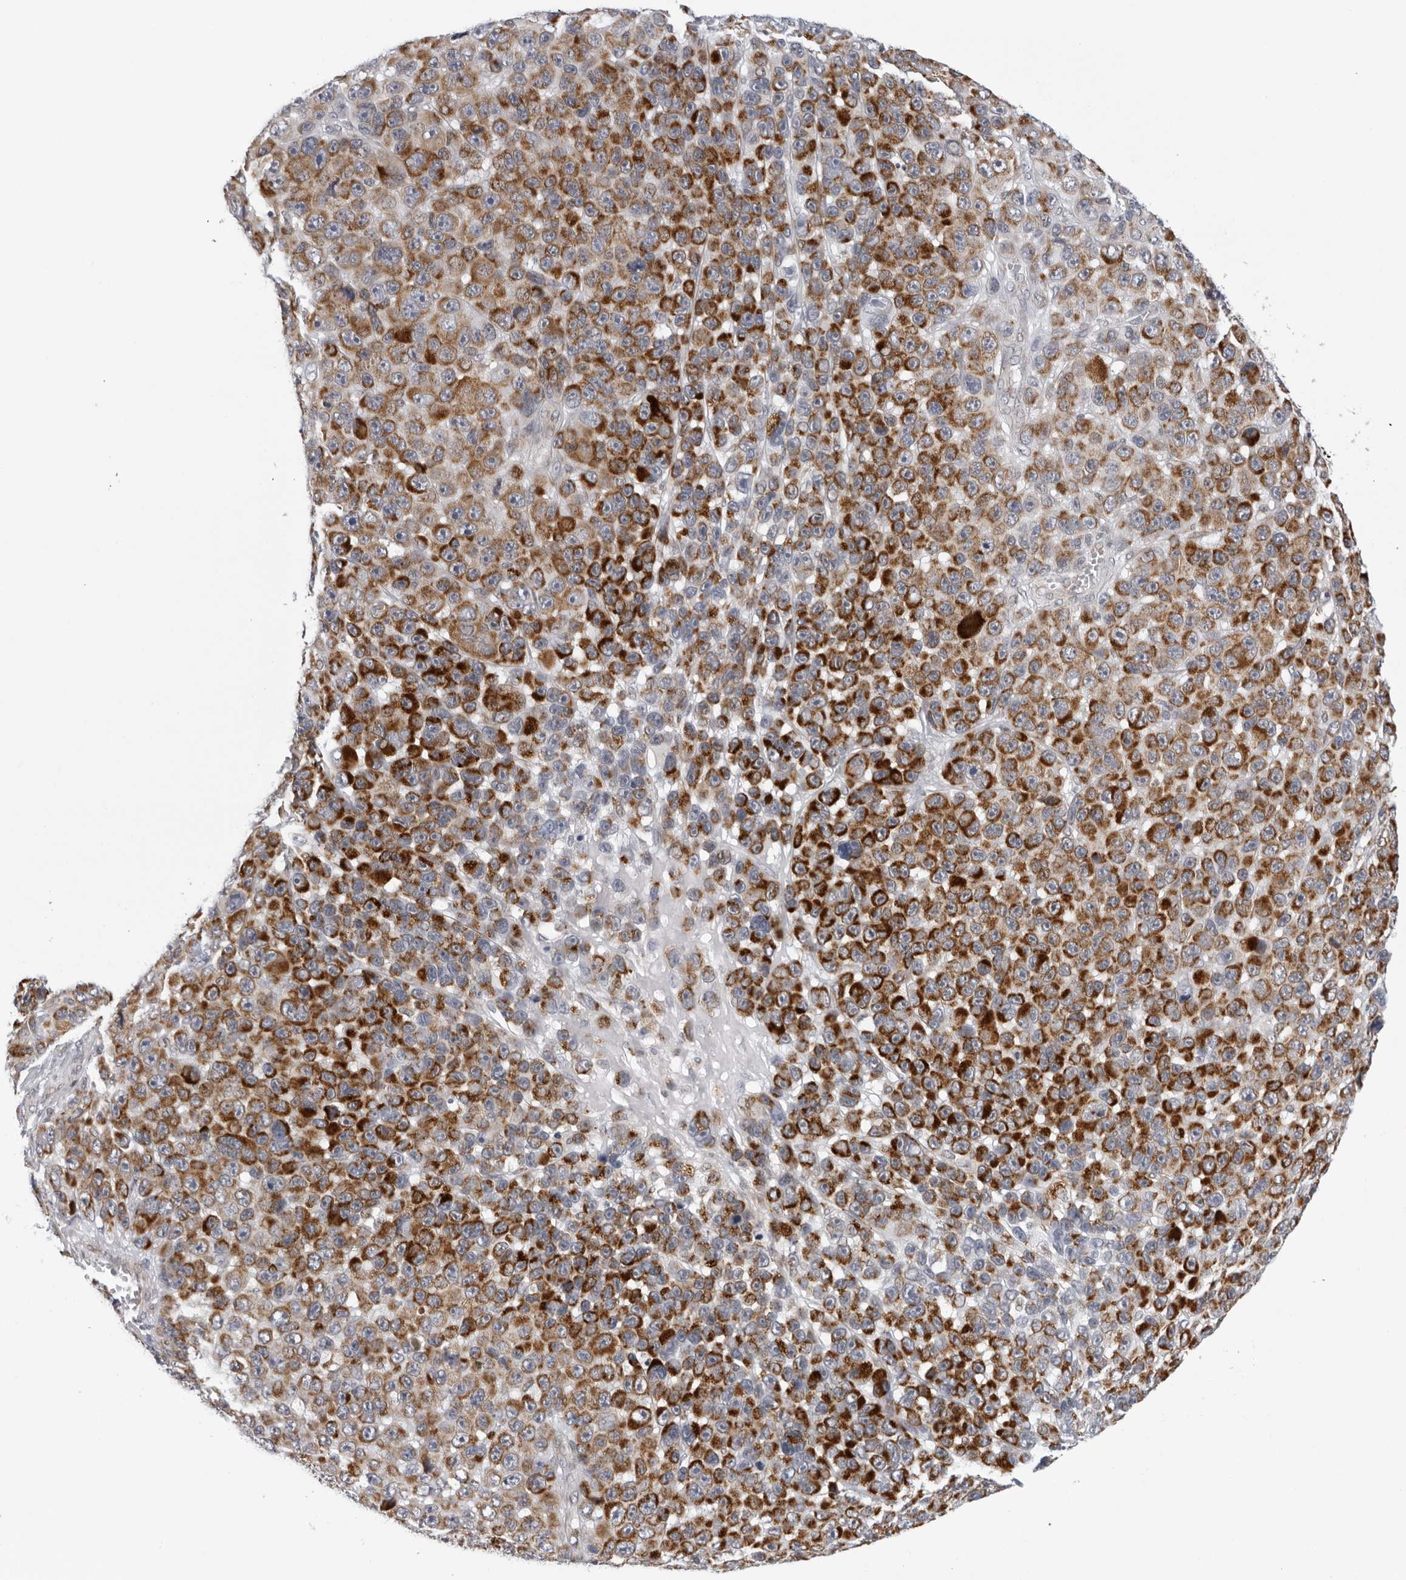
{"staining": {"intensity": "strong", "quantity": ">75%", "location": "cytoplasmic/membranous"}, "tissue": "melanoma", "cell_type": "Tumor cells", "image_type": "cancer", "snomed": [{"axis": "morphology", "description": "Malignant melanoma, NOS"}, {"axis": "topography", "description": "Skin"}], "caption": "DAB immunohistochemical staining of melanoma demonstrates strong cytoplasmic/membranous protein staining in about >75% of tumor cells.", "gene": "CPT2", "patient": {"sex": "male", "age": 53}}